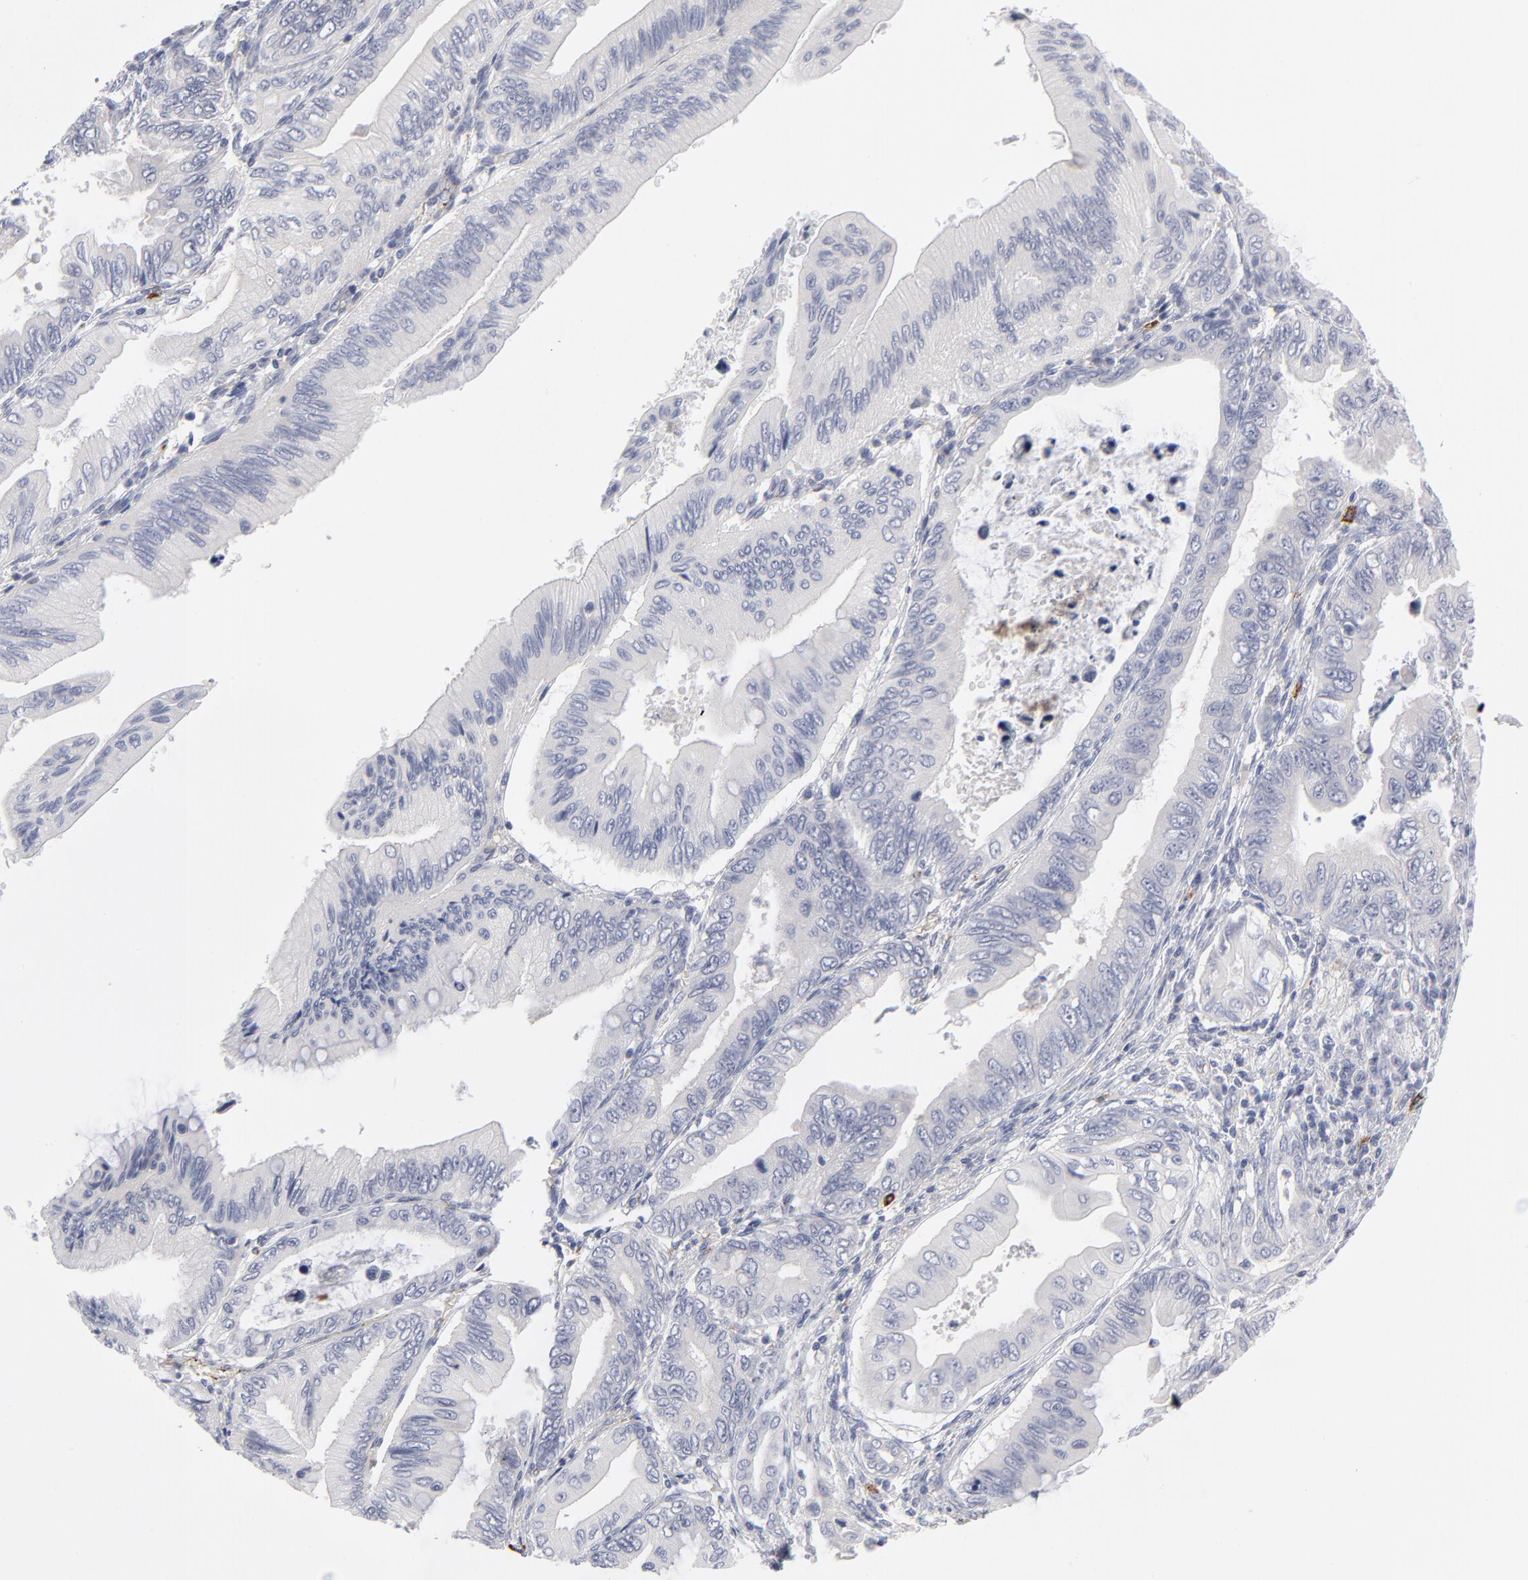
{"staining": {"intensity": "negative", "quantity": "none", "location": "none"}, "tissue": "pancreatic cancer", "cell_type": "Tumor cells", "image_type": "cancer", "snomed": [{"axis": "morphology", "description": "Adenocarcinoma, NOS"}, {"axis": "topography", "description": "Pancreas"}], "caption": "This is an IHC image of human pancreatic cancer. There is no staining in tumor cells.", "gene": "CCR3", "patient": {"sex": "female", "age": 66}}